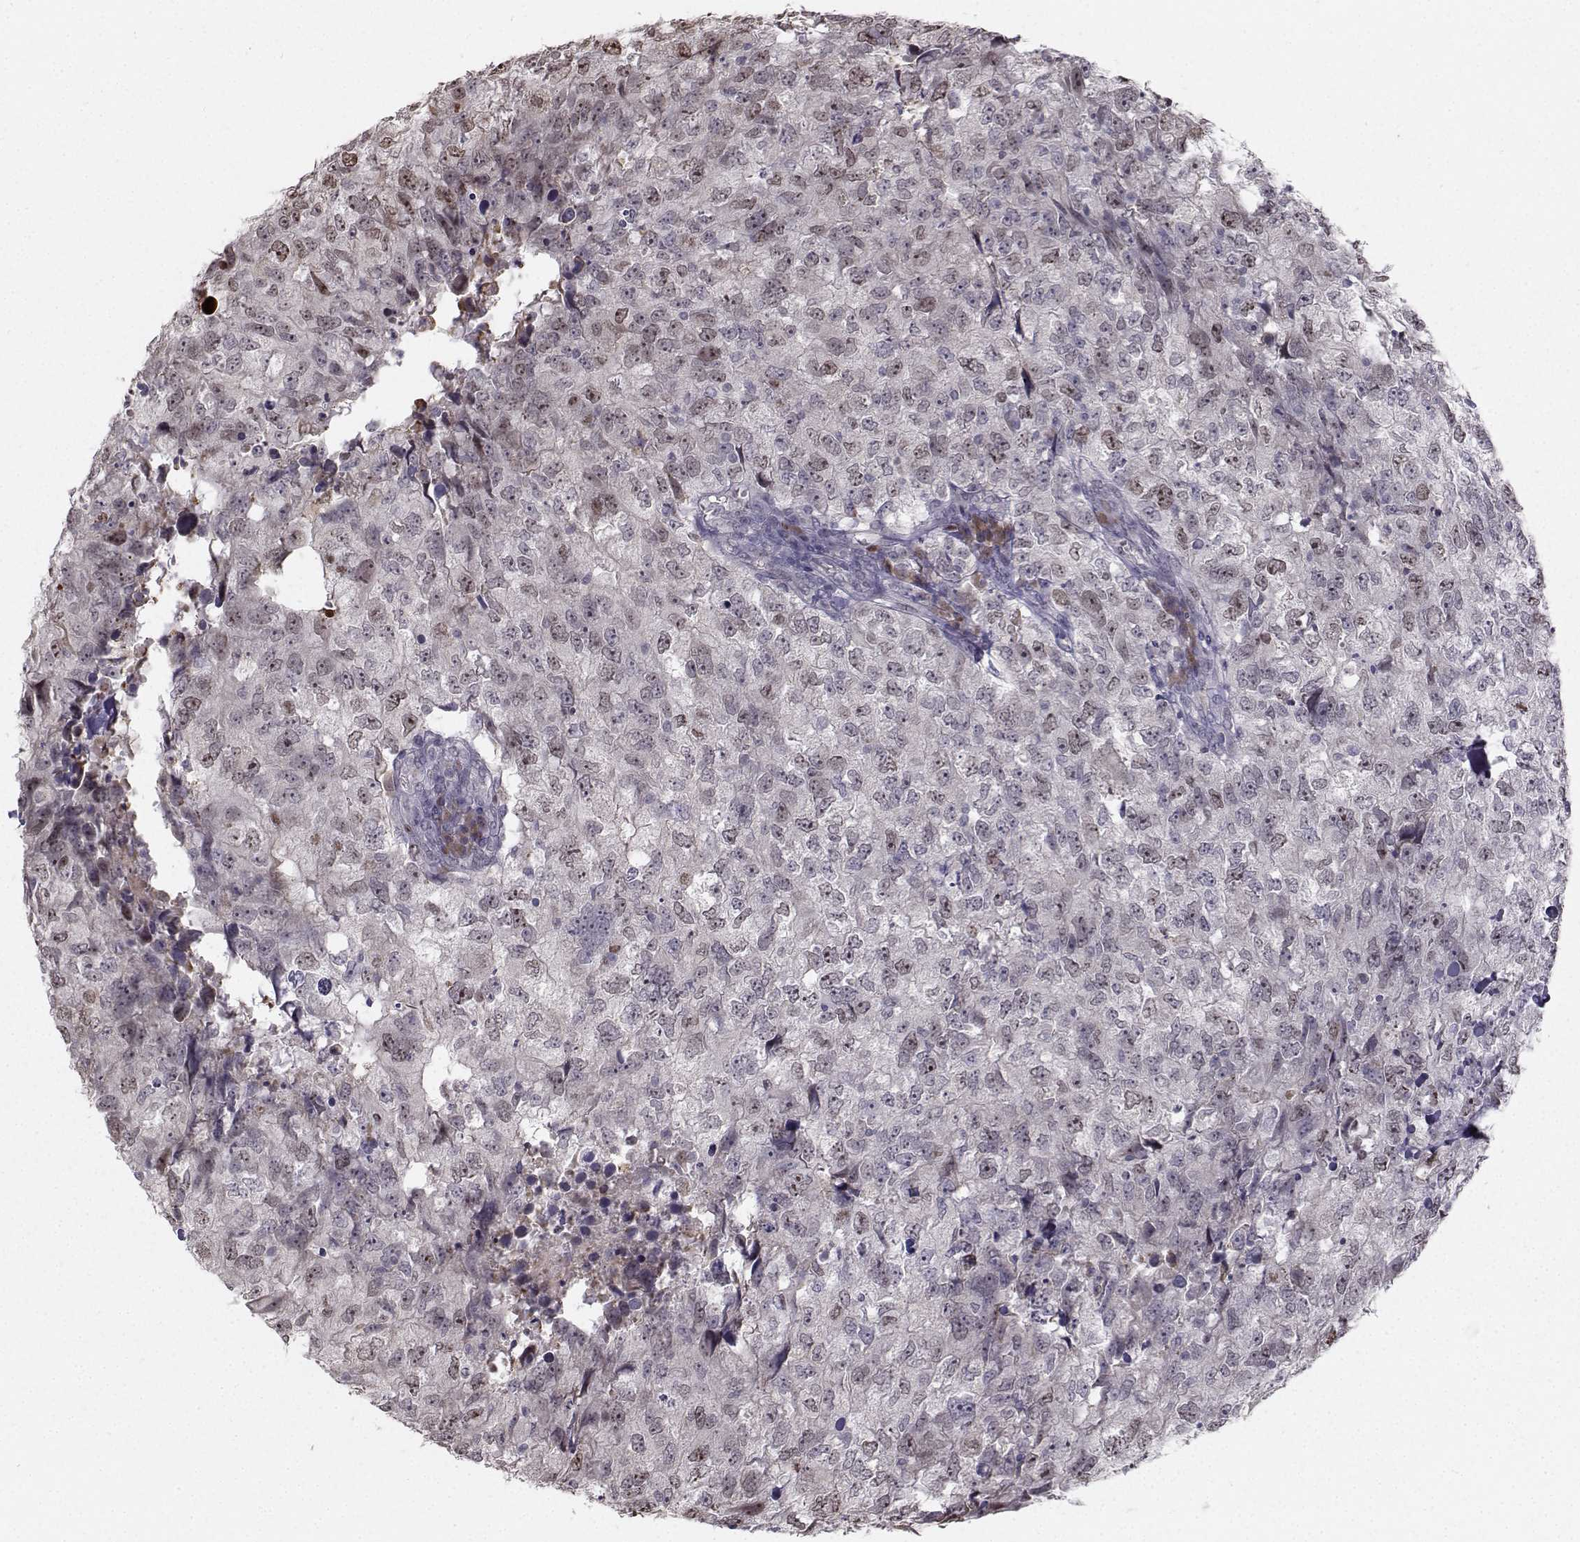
{"staining": {"intensity": "moderate", "quantity": "<25%", "location": "nuclear"}, "tissue": "breast cancer", "cell_type": "Tumor cells", "image_type": "cancer", "snomed": [{"axis": "morphology", "description": "Duct carcinoma"}, {"axis": "topography", "description": "Breast"}], "caption": "Breast cancer (invasive ductal carcinoma) tissue displays moderate nuclear staining in approximately <25% of tumor cells, visualized by immunohistochemistry.", "gene": "LRP8", "patient": {"sex": "female", "age": 30}}